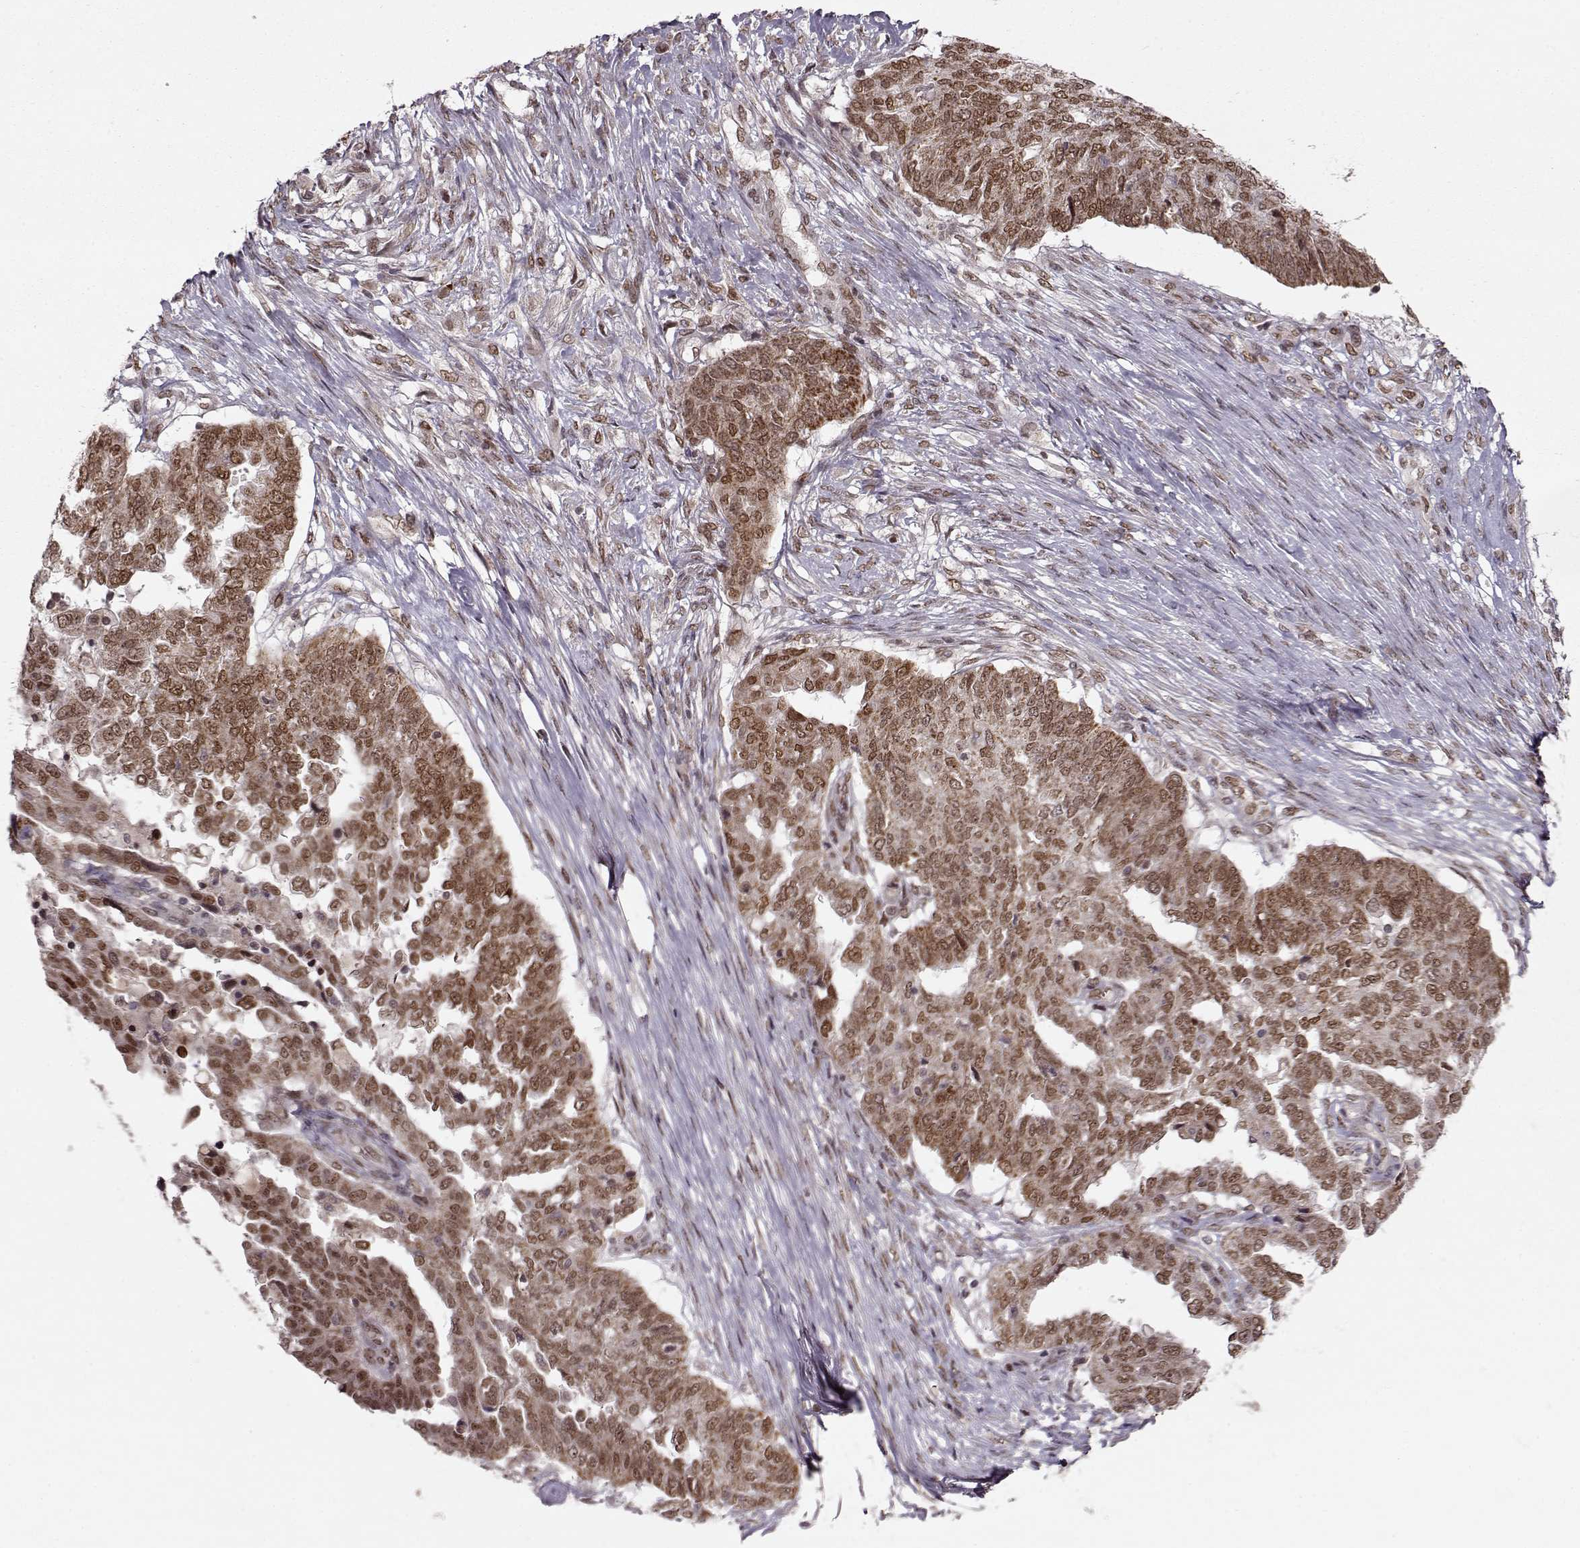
{"staining": {"intensity": "moderate", "quantity": ">75%", "location": "cytoplasmic/membranous,nuclear"}, "tissue": "ovarian cancer", "cell_type": "Tumor cells", "image_type": "cancer", "snomed": [{"axis": "morphology", "description": "Cystadenocarcinoma, serous, NOS"}, {"axis": "topography", "description": "Ovary"}], "caption": "Human ovarian serous cystadenocarcinoma stained with a brown dye exhibits moderate cytoplasmic/membranous and nuclear positive expression in approximately >75% of tumor cells.", "gene": "RAI1", "patient": {"sex": "female", "age": 67}}